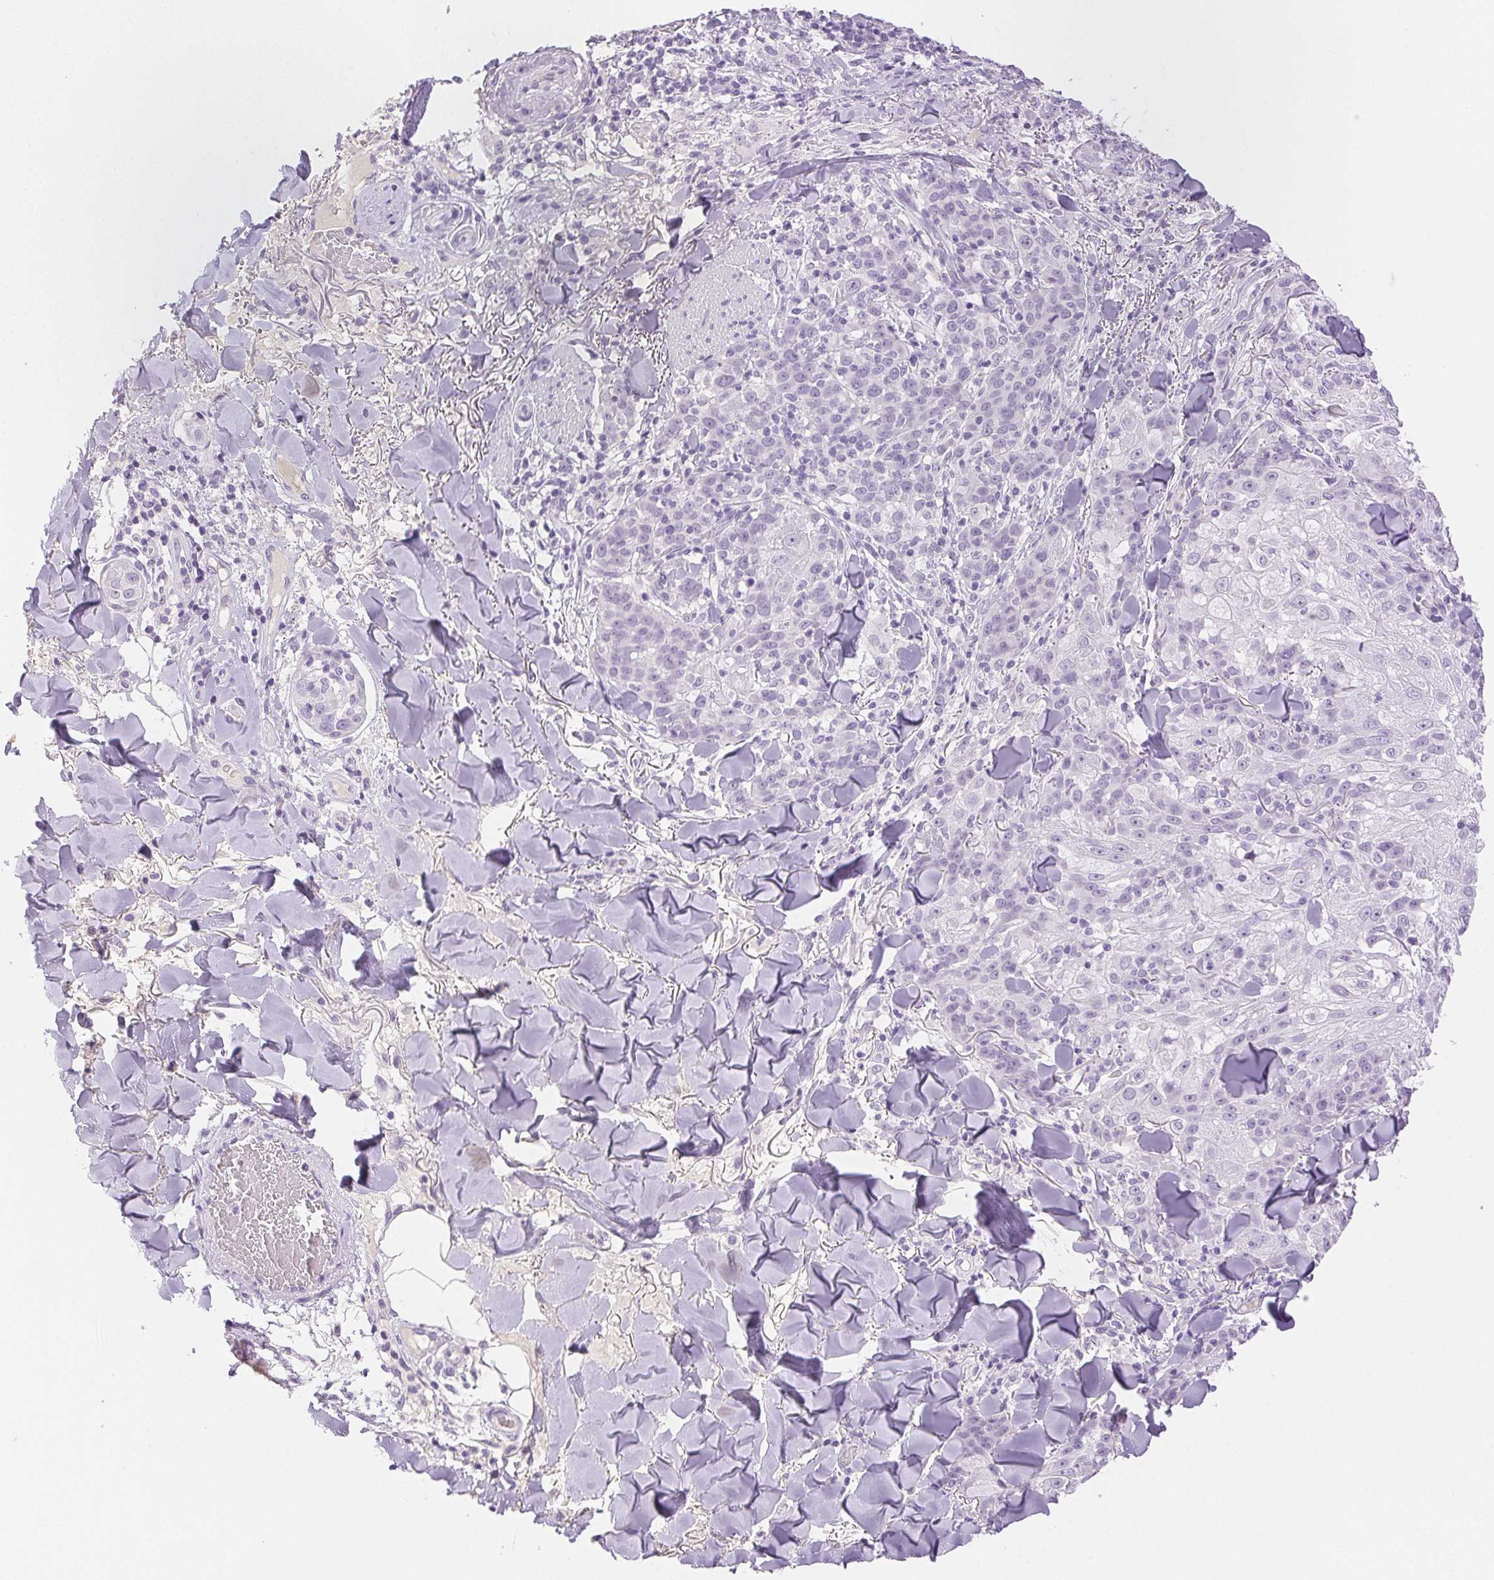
{"staining": {"intensity": "negative", "quantity": "none", "location": "none"}, "tissue": "skin cancer", "cell_type": "Tumor cells", "image_type": "cancer", "snomed": [{"axis": "morphology", "description": "Normal tissue, NOS"}, {"axis": "morphology", "description": "Squamous cell carcinoma, NOS"}, {"axis": "topography", "description": "Skin"}], "caption": "DAB immunohistochemical staining of human skin squamous cell carcinoma demonstrates no significant expression in tumor cells.", "gene": "SPACA4", "patient": {"sex": "female", "age": 83}}